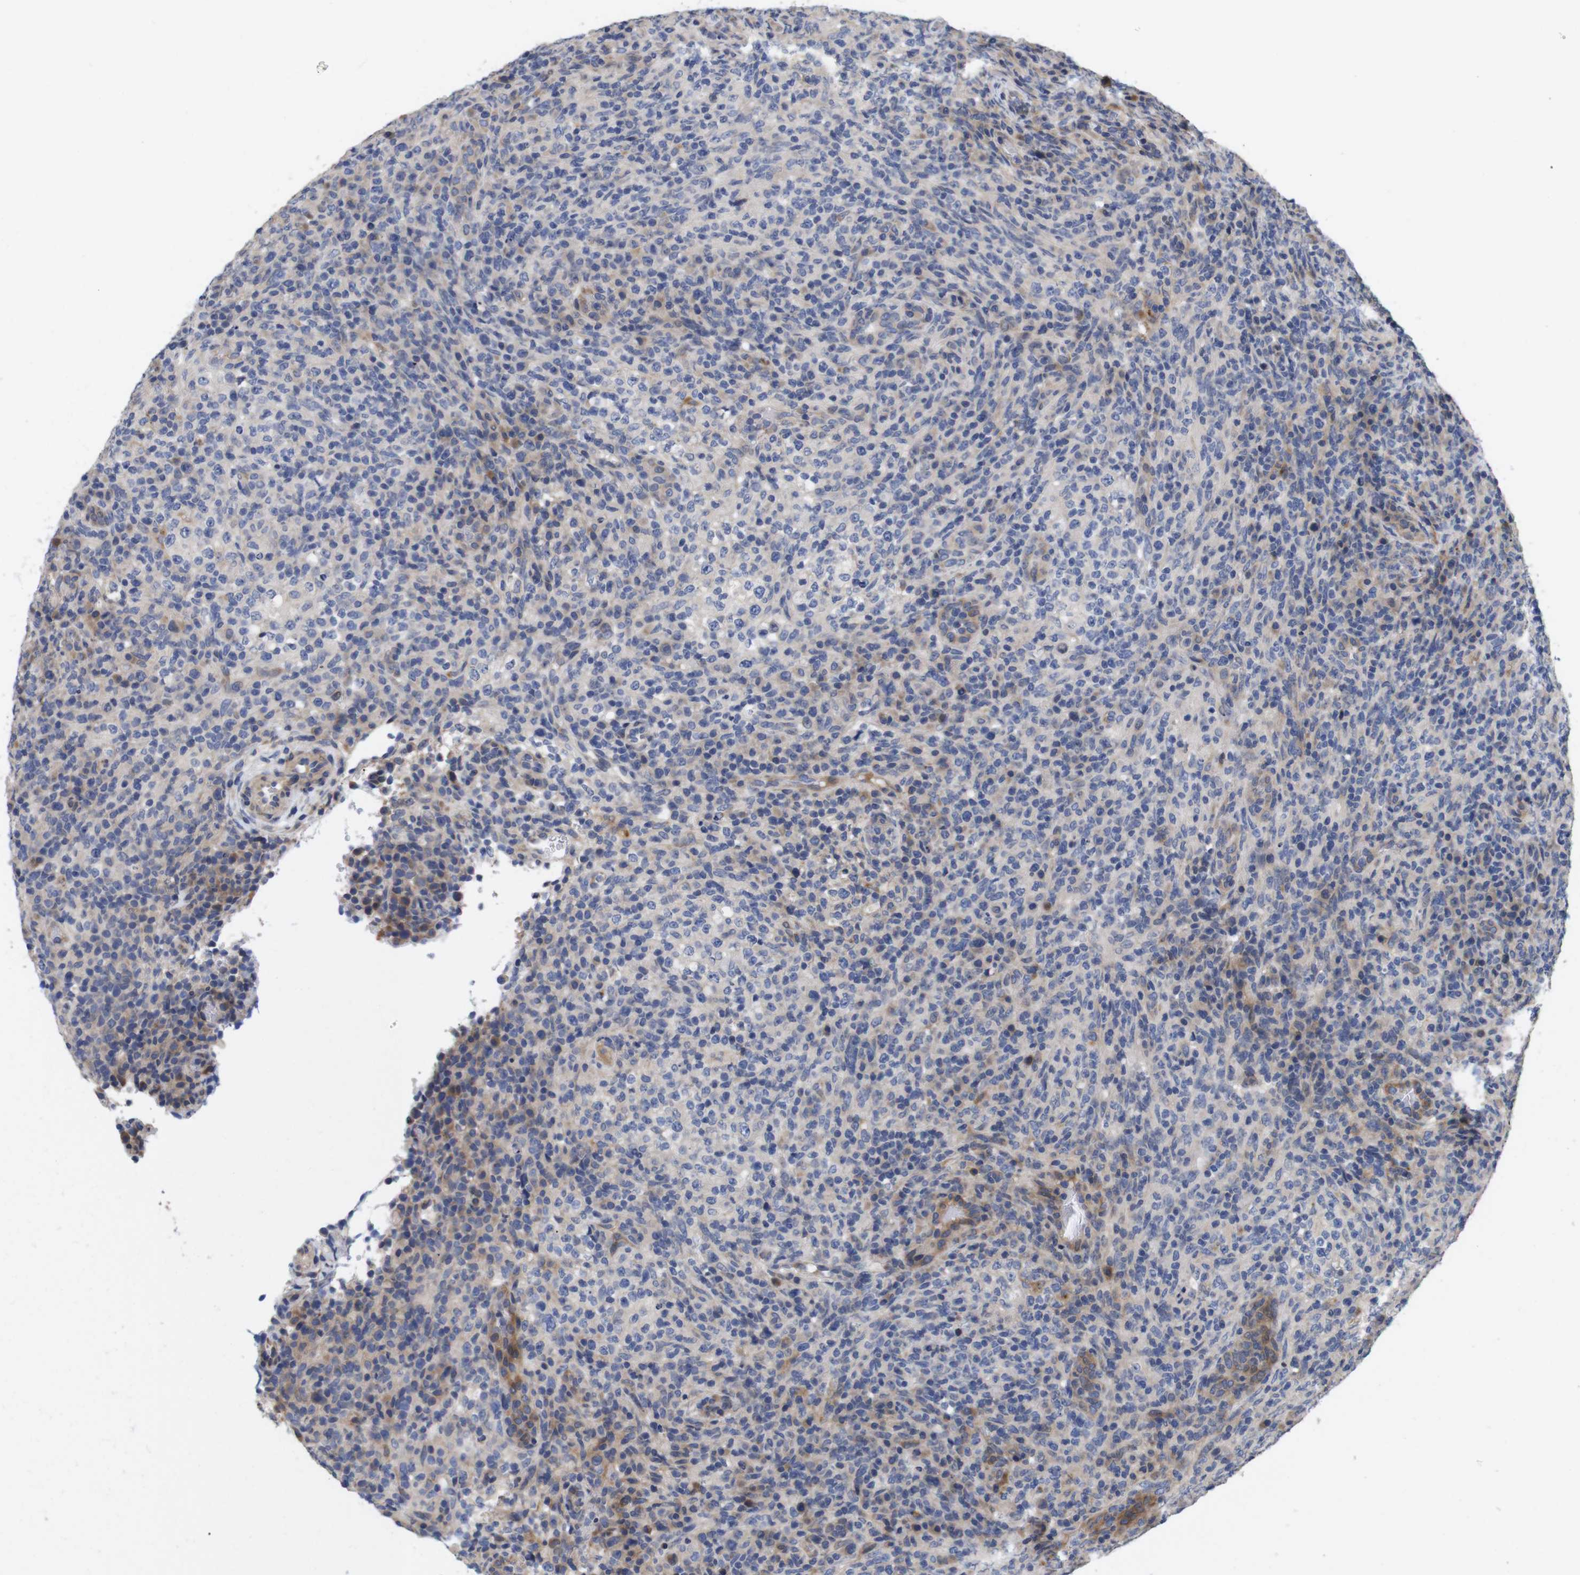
{"staining": {"intensity": "moderate", "quantity": "25%-75%", "location": "cytoplasmic/membranous"}, "tissue": "lymphoma", "cell_type": "Tumor cells", "image_type": "cancer", "snomed": [{"axis": "morphology", "description": "Malignant lymphoma, non-Hodgkin's type, High grade"}, {"axis": "topography", "description": "Lymph node"}], "caption": "A high-resolution image shows IHC staining of malignant lymphoma, non-Hodgkin's type (high-grade), which reveals moderate cytoplasmic/membranous staining in about 25%-75% of tumor cells.", "gene": "SPRY3", "patient": {"sex": "female", "age": 76}}